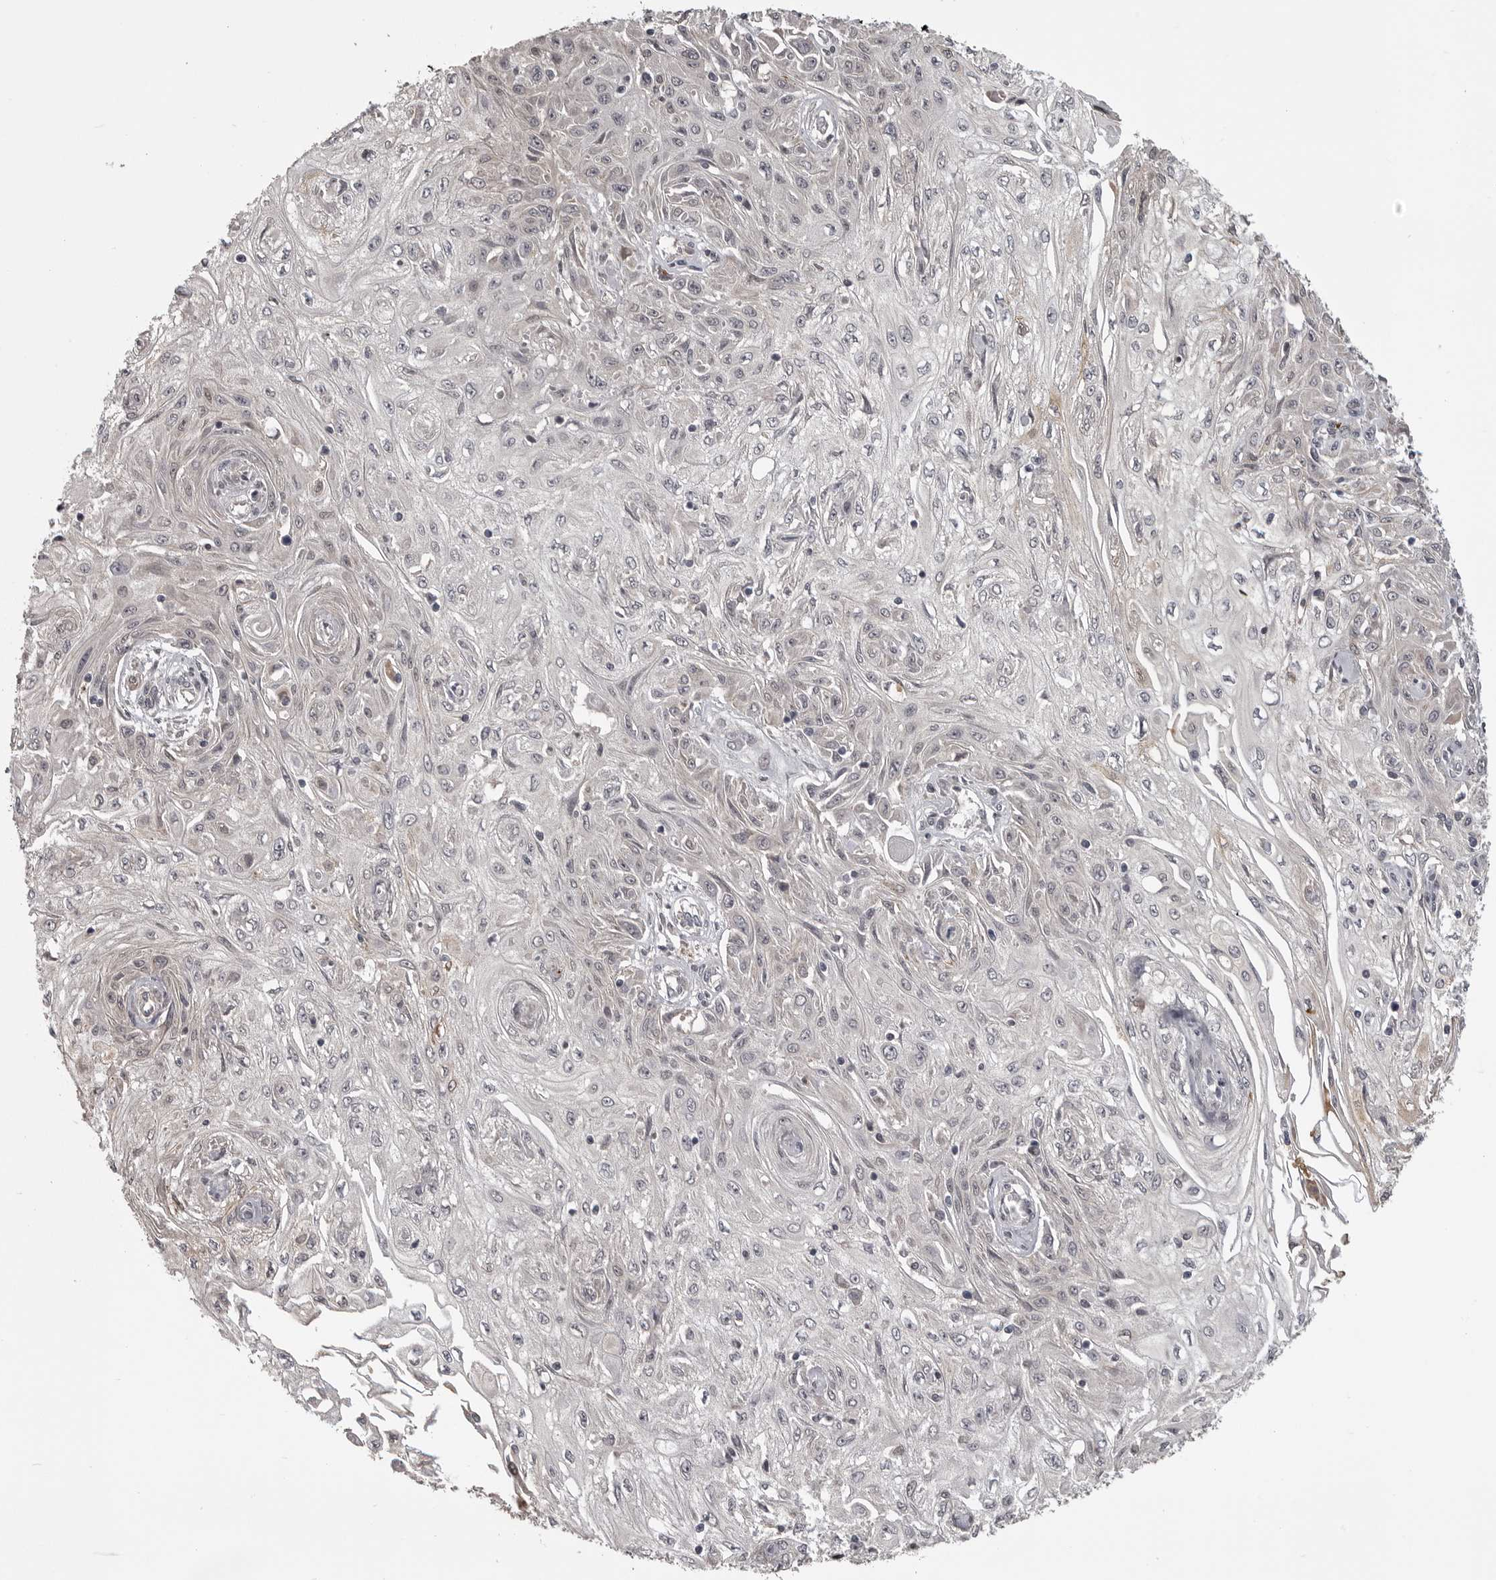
{"staining": {"intensity": "negative", "quantity": "none", "location": "none"}, "tissue": "skin cancer", "cell_type": "Tumor cells", "image_type": "cancer", "snomed": [{"axis": "morphology", "description": "Squamous cell carcinoma, NOS"}, {"axis": "morphology", "description": "Squamous cell carcinoma, metastatic, NOS"}, {"axis": "topography", "description": "Skin"}, {"axis": "topography", "description": "Lymph node"}], "caption": "A high-resolution photomicrograph shows immunohistochemistry staining of skin cancer, which demonstrates no significant expression in tumor cells.", "gene": "SNX16", "patient": {"sex": "male", "age": 75}}